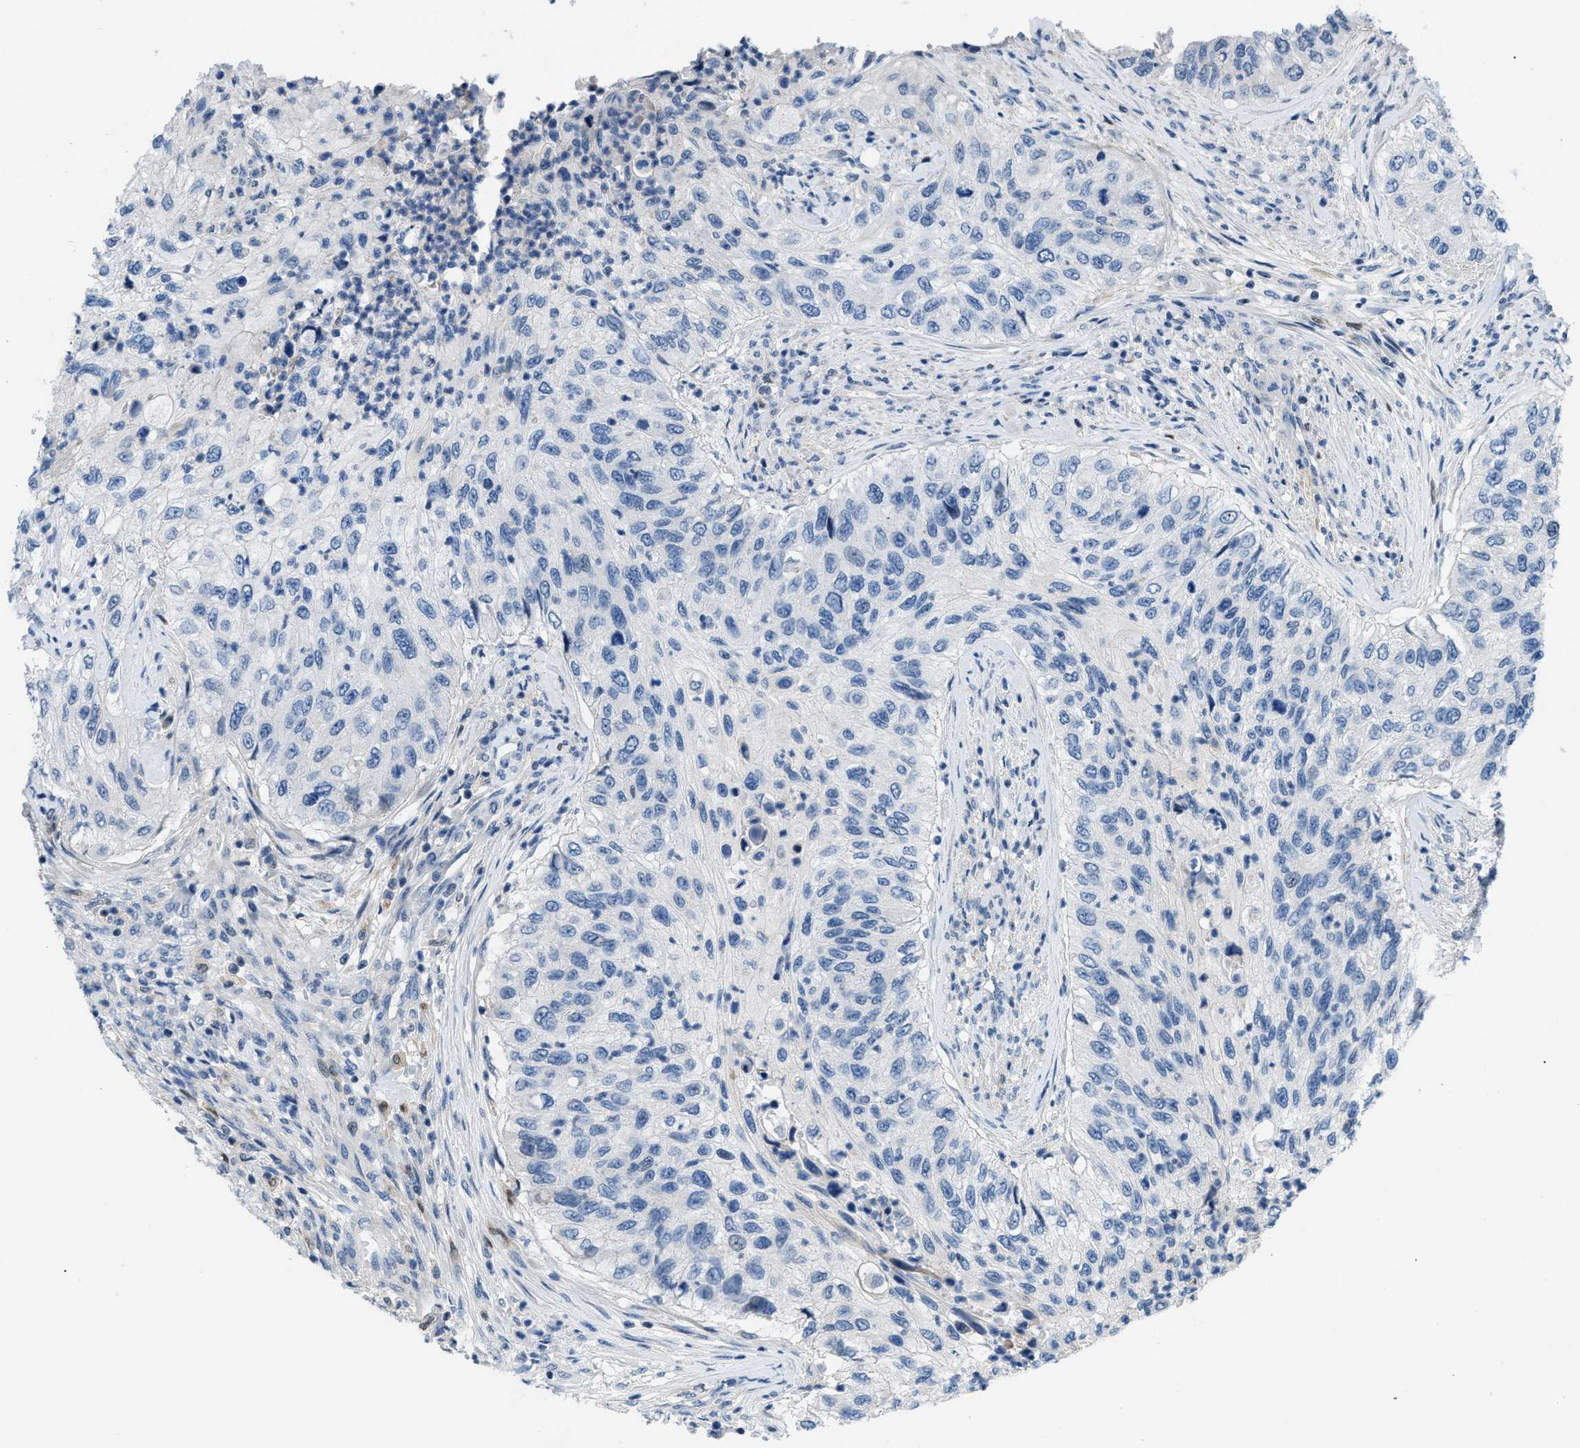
{"staining": {"intensity": "negative", "quantity": "none", "location": "none"}, "tissue": "urothelial cancer", "cell_type": "Tumor cells", "image_type": "cancer", "snomed": [{"axis": "morphology", "description": "Urothelial carcinoma, High grade"}, {"axis": "topography", "description": "Urinary bladder"}], "caption": "High-grade urothelial carcinoma stained for a protein using immunohistochemistry (IHC) reveals no expression tumor cells.", "gene": "FDCSP", "patient": {"sex": "female", "age": 60}}